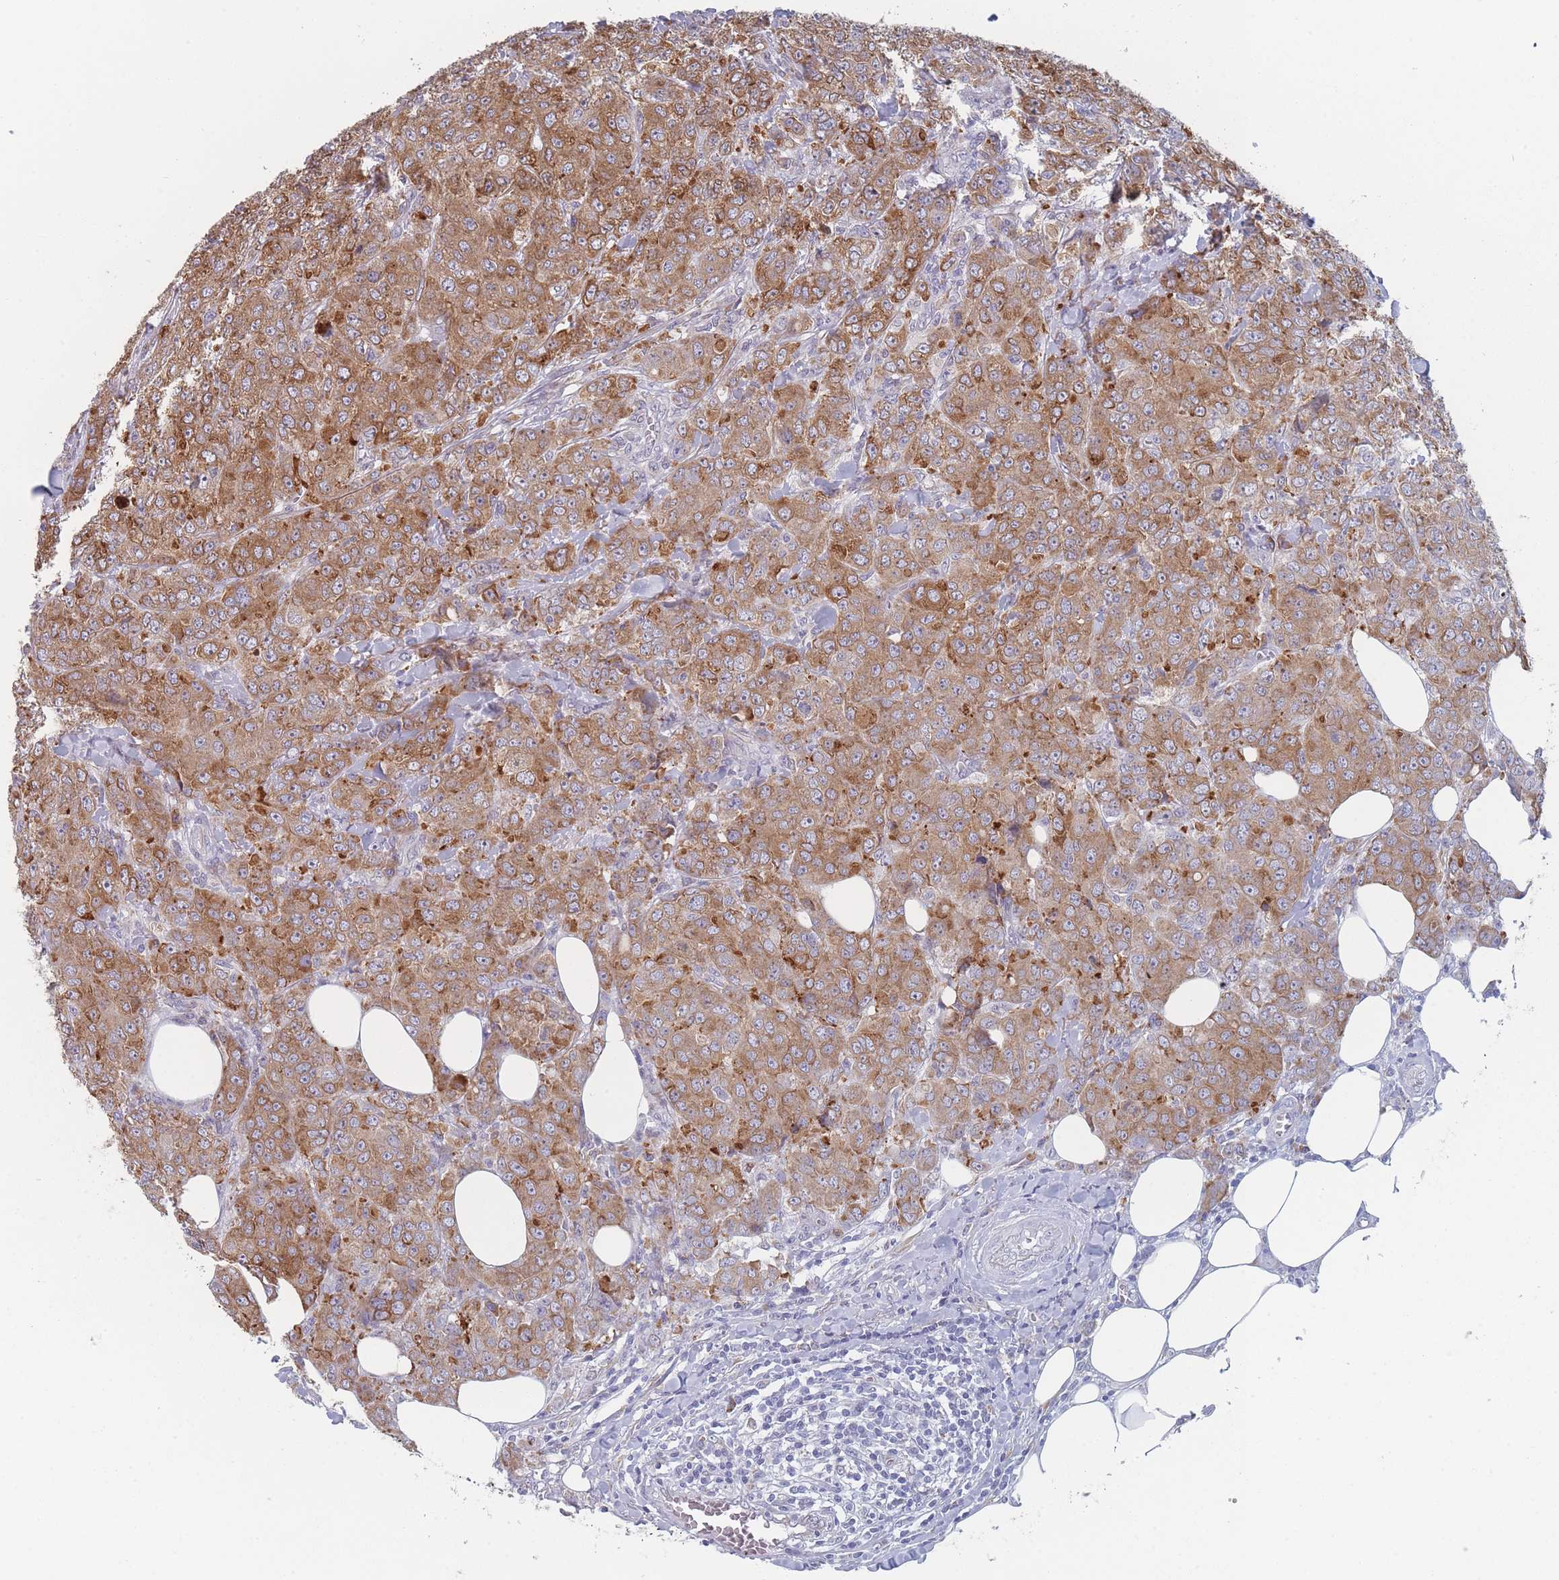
{"staining": {"intensity": "moderate", "quantity": ">75%", "location": "cytoplasmic/membranous"}, "tissue": "breast cancer", "cell_type": "Tumor cells", "image_type": "cancer", "snomed": [{"axis": "morphology", "description": "Duct carcinoma"}, {"axis": "topography", "description": "Breast"}], "caption": "This micrograph displays immunohistochemistry staining of human infiltrating ductal carcinoma (breast), with medium moderate cytoplasmic/membranous expression in about >75% of tumor cells.", "gene": "TMED10", "patient": {"sex": "female", "age": 43}}